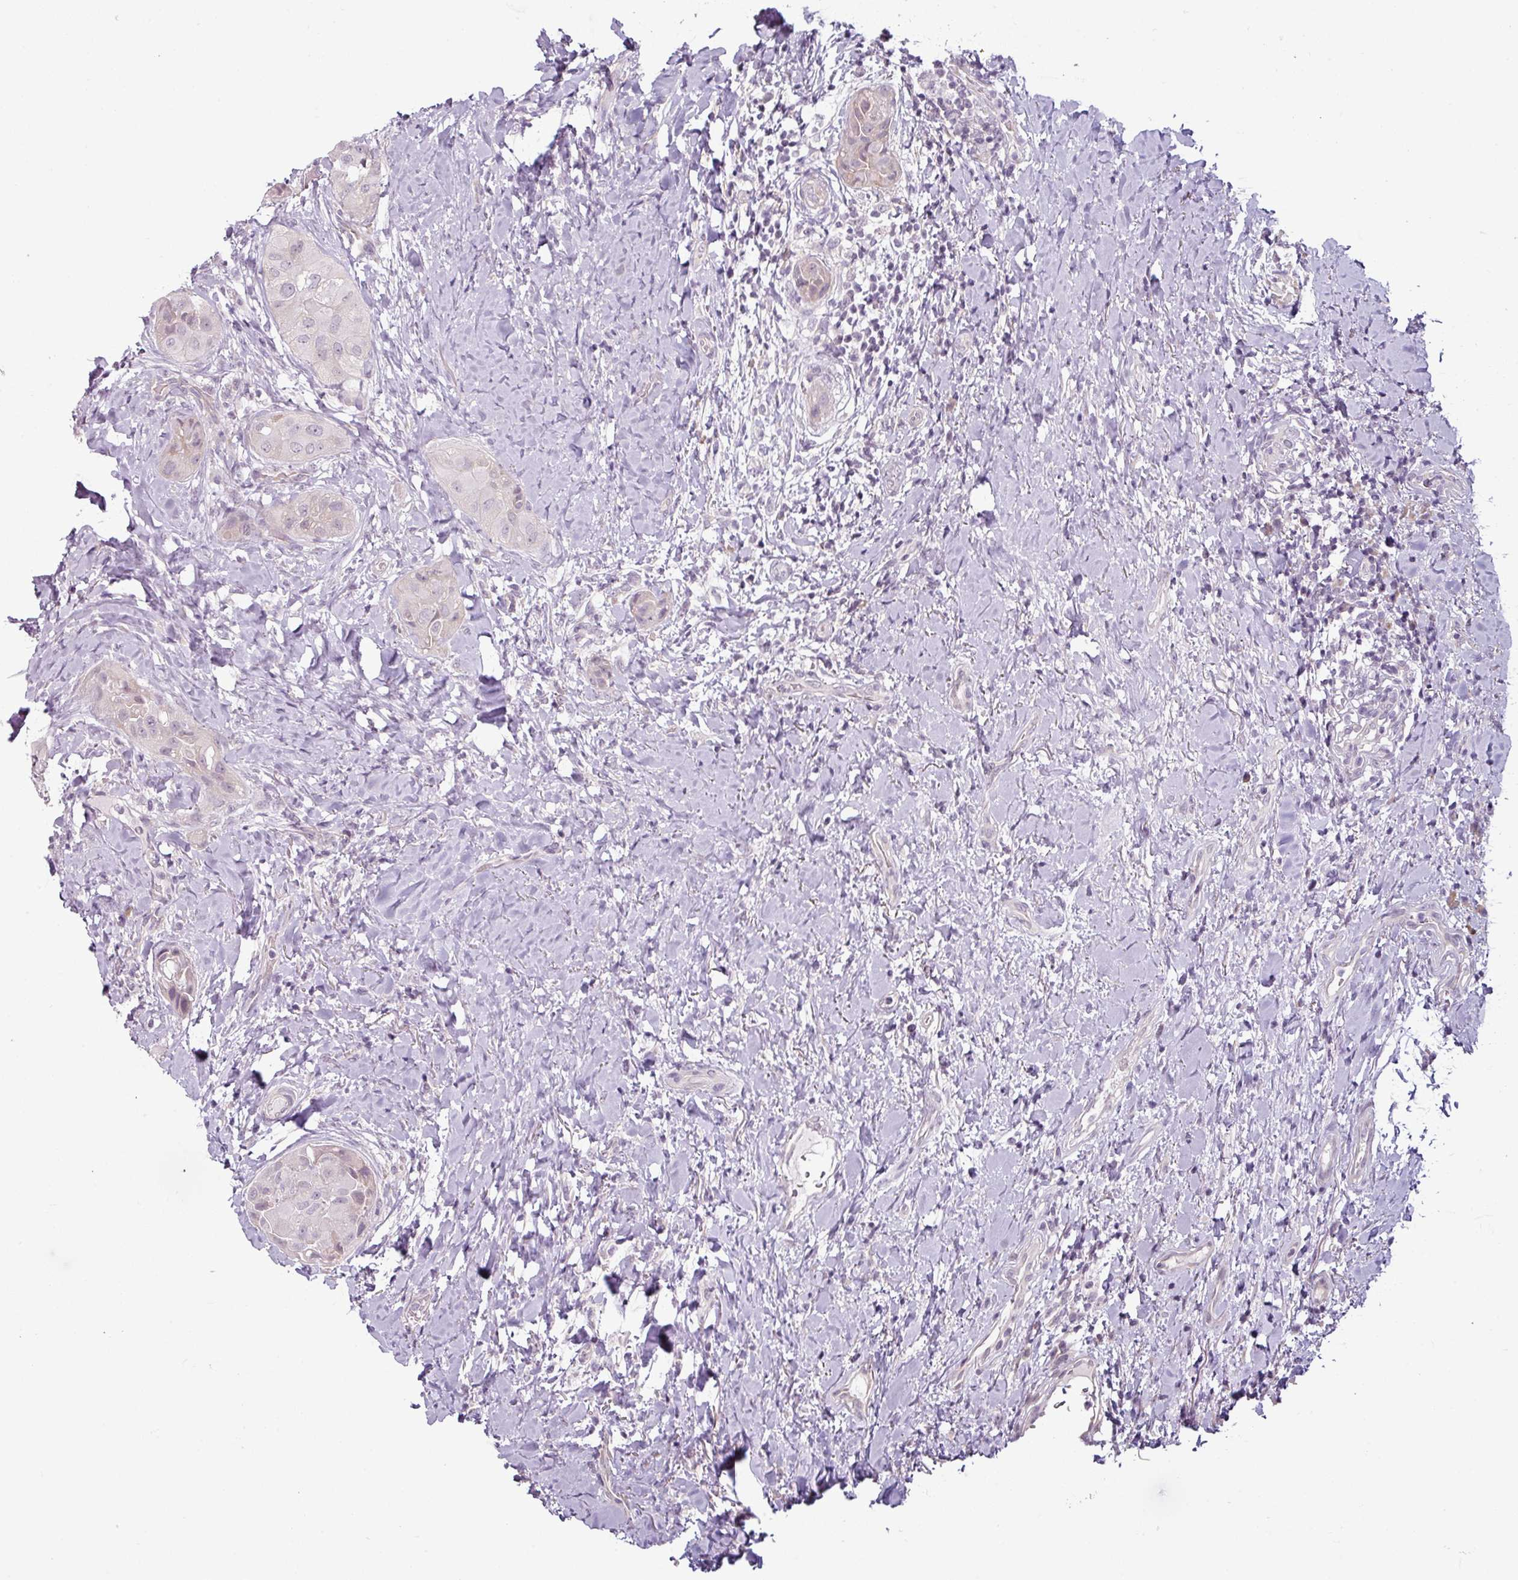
{"staining": {"intensity": "negative", "quantity": "none", "location": "none"}, "tissue": "thyroid cancer", "cell_type": "Tumor cells", "image_type": "cancer", "snomed": [{"axis": "morphology", "description": "Normal tissue, NOS"}, {"axis": "morphology", "description": "Papillary adenocarcinoma, NOS"}, {"axis": "topography", "description": "Thyroid gland"}], "caption": "Histopathology image shows no protein expression in tumor cells of thyroid papillary adenocarcinoma tissue.", "gene": "OR52D1", "patient": {"sex": "female", "age": 59}}